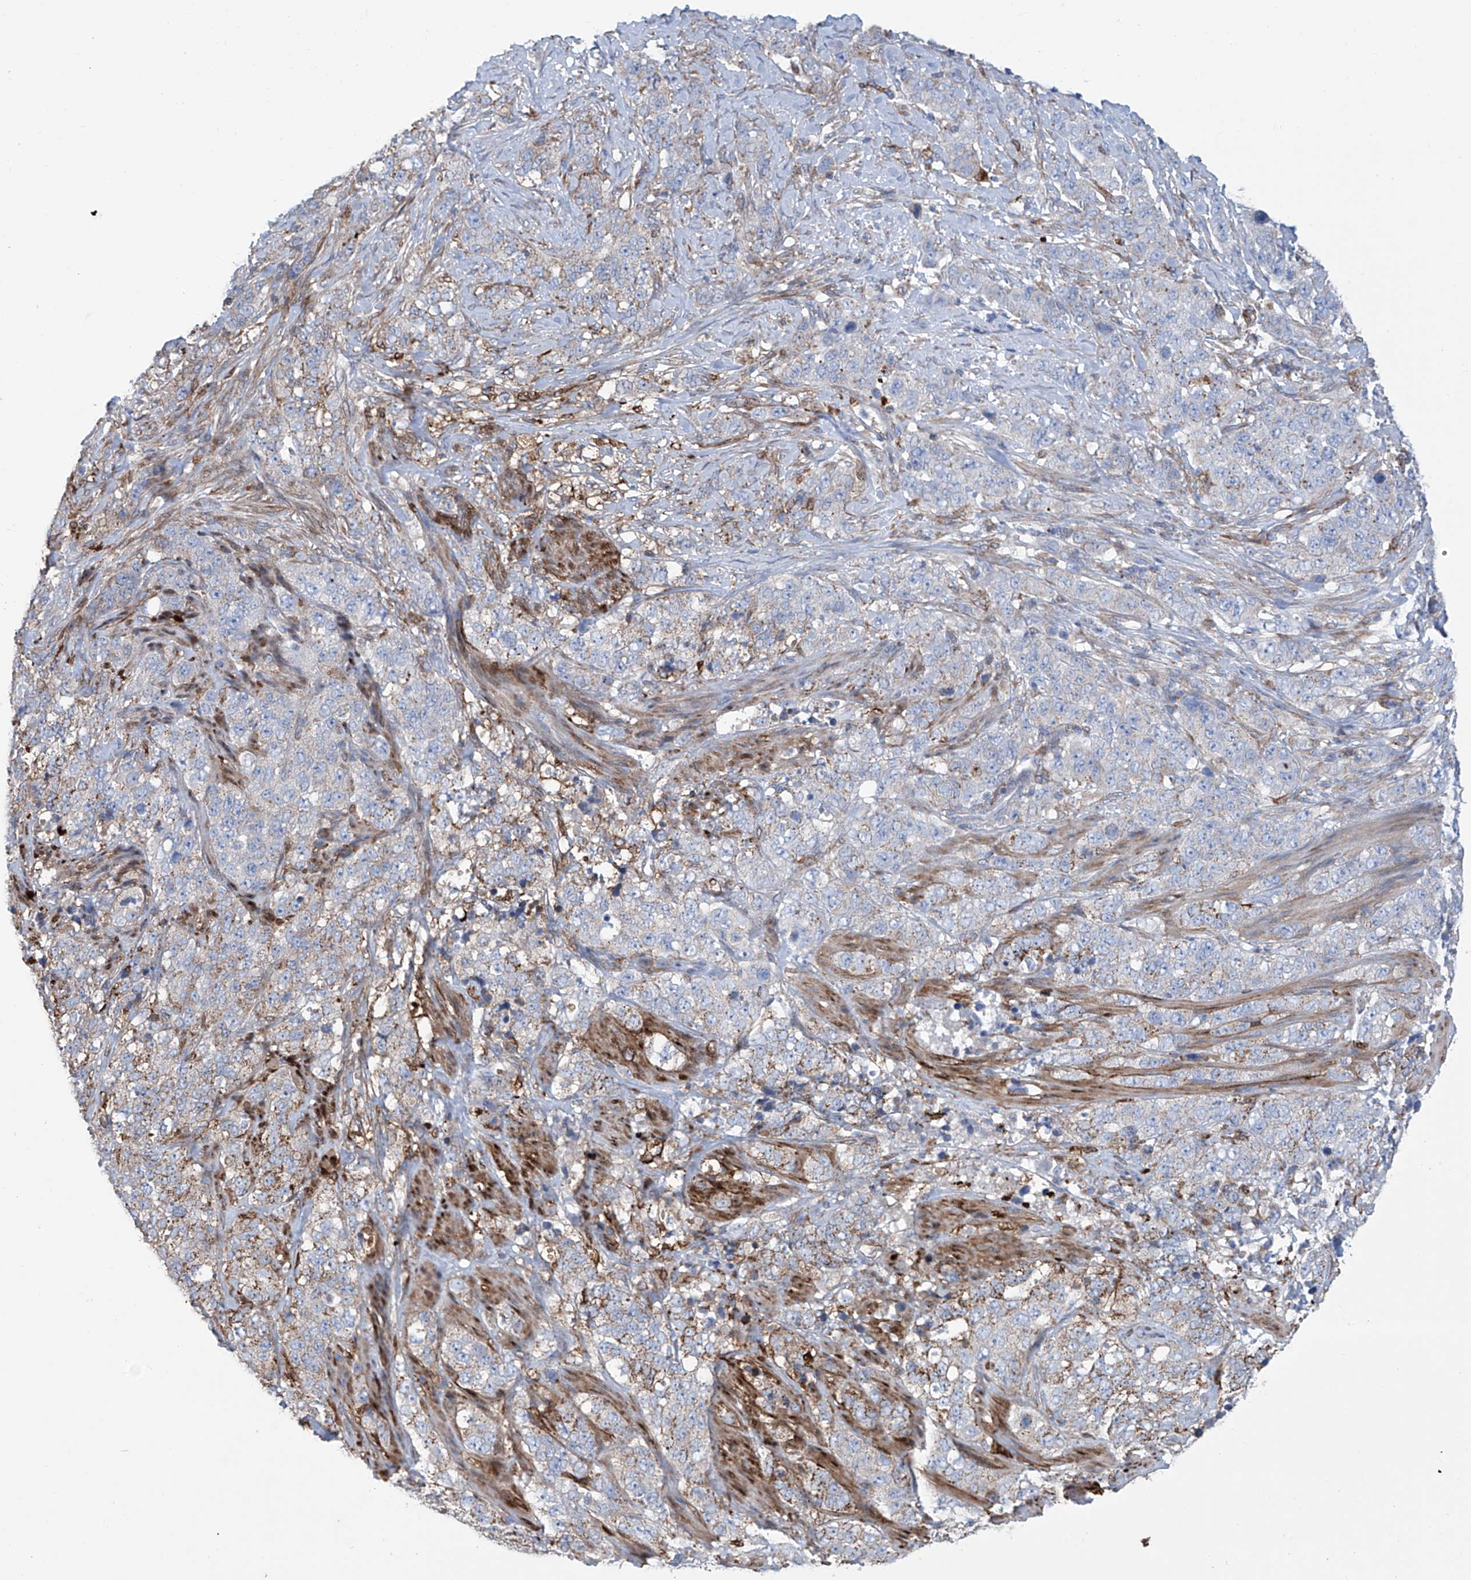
{"staining": {"intensity": "weak", "quantity": "25%-75%", "location": "cytoplasmic/membranous"}, "tissue": "stomach cancer", "cell_type": "Tumor cells", "image_type": "cancer", "snomed": [{"axis": "morphology", "description": "Adenocarcinoma, NOS"}, {"axis": "topography", "description": "Stomach"}], "caption": "Immunohistochemical staining of stomach cancer exhibits low levels of weak cytoplasmic/membranous positivity in about 25%-75% of tumor cells.", "gene": "ALDH6A1", "patient": {"sex": "male", "age": 48}}